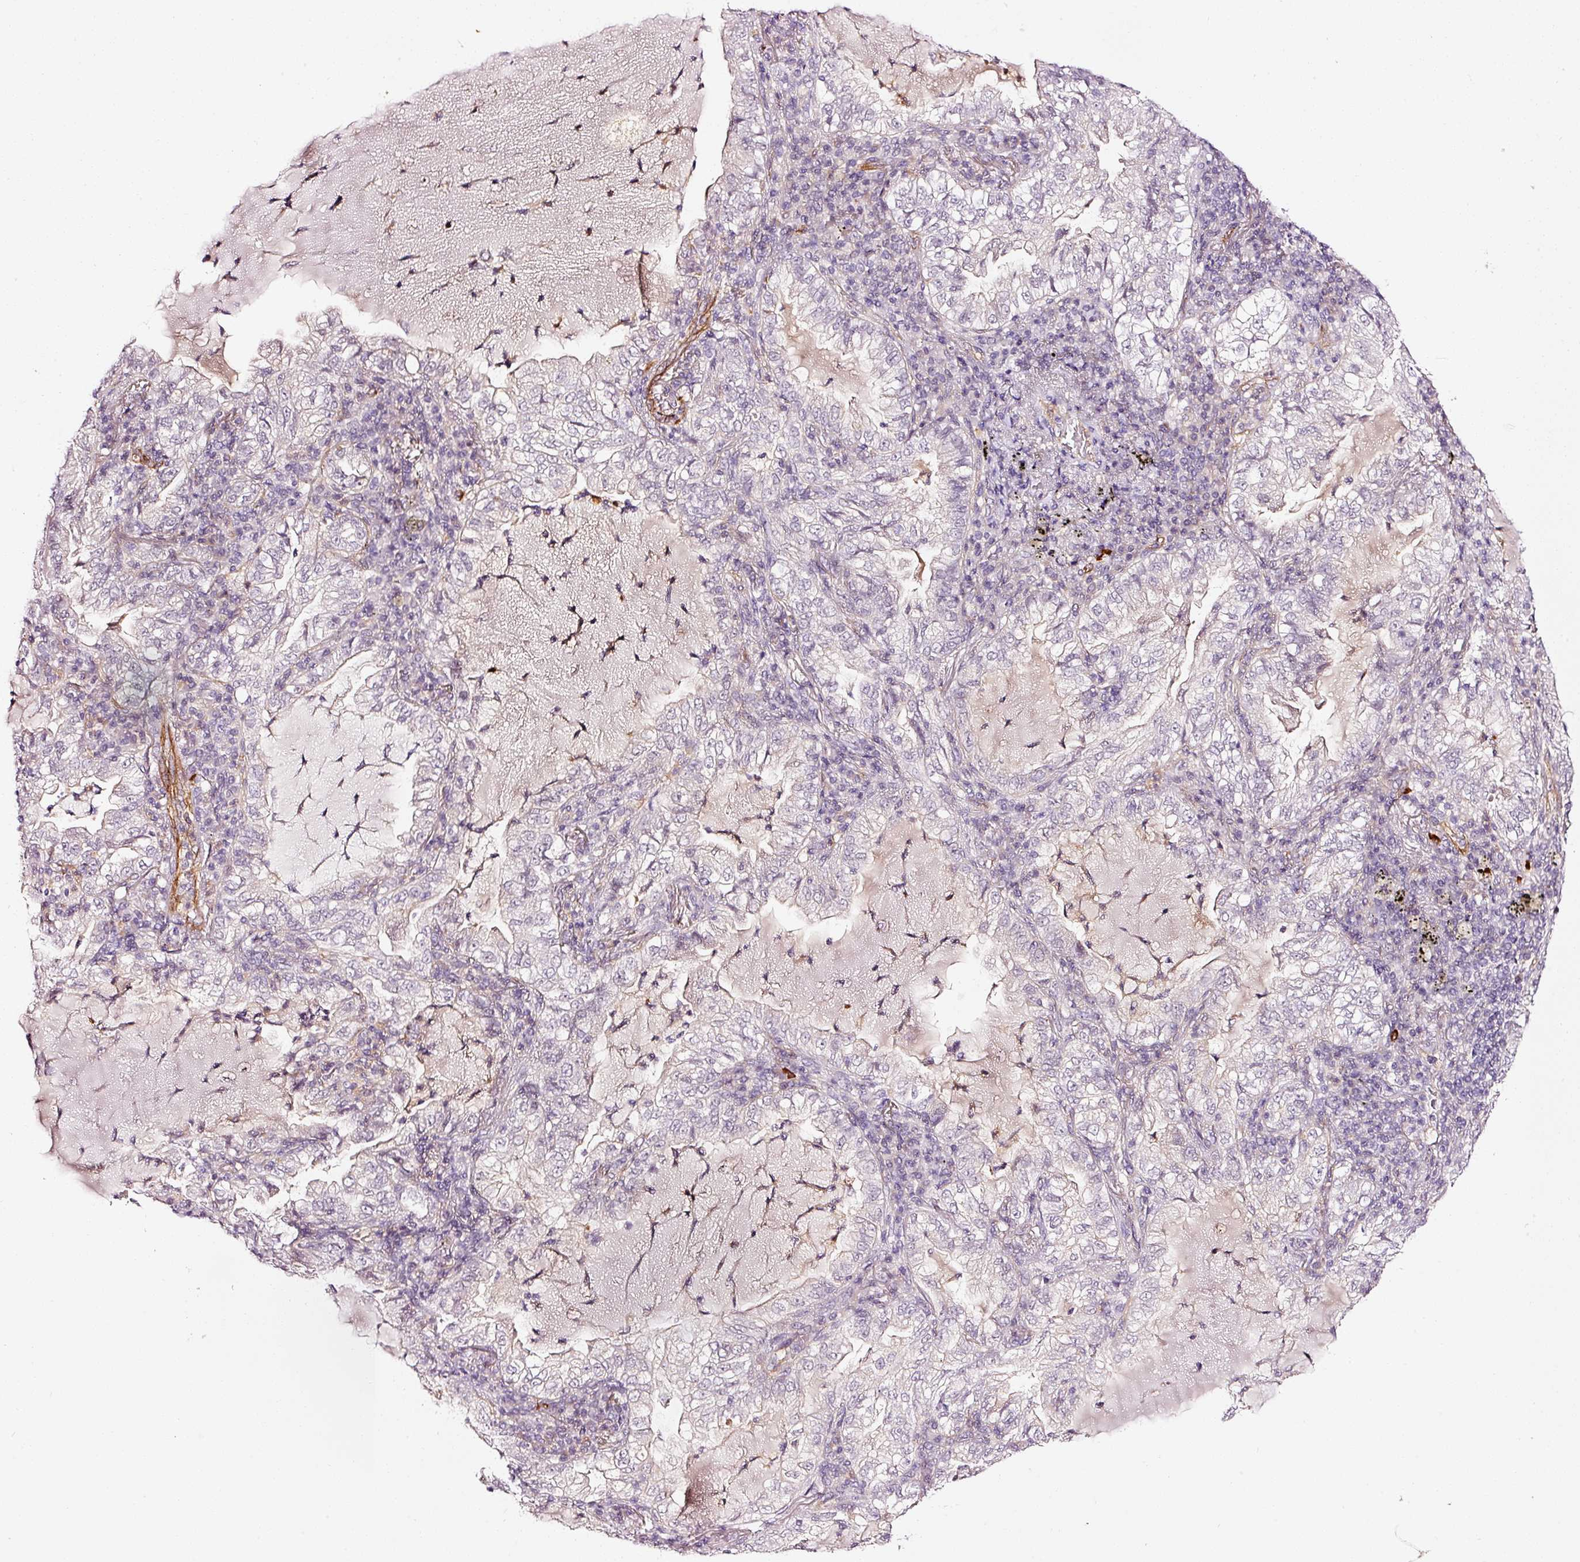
{"staining": {"intensity": "negative", "quantity": "none", "location": "none"}, "tissue": "lung cancer", "cell_type": "Tumor cells", "image_type": "cancer", "snomed": [{"axis": "morphology", "description": "Adenocarcinoma, NOS"}, {"axis": "topography", "description": "Lung"}], "caption": "There is no significant staining in tumor cells of lung cancer. The staining is performed using DAB brown chromogen with nuclei counter-stained in using hematoxylin.", "gene": "ABCB4", "patient": {"sex": "female", "age": 73}}